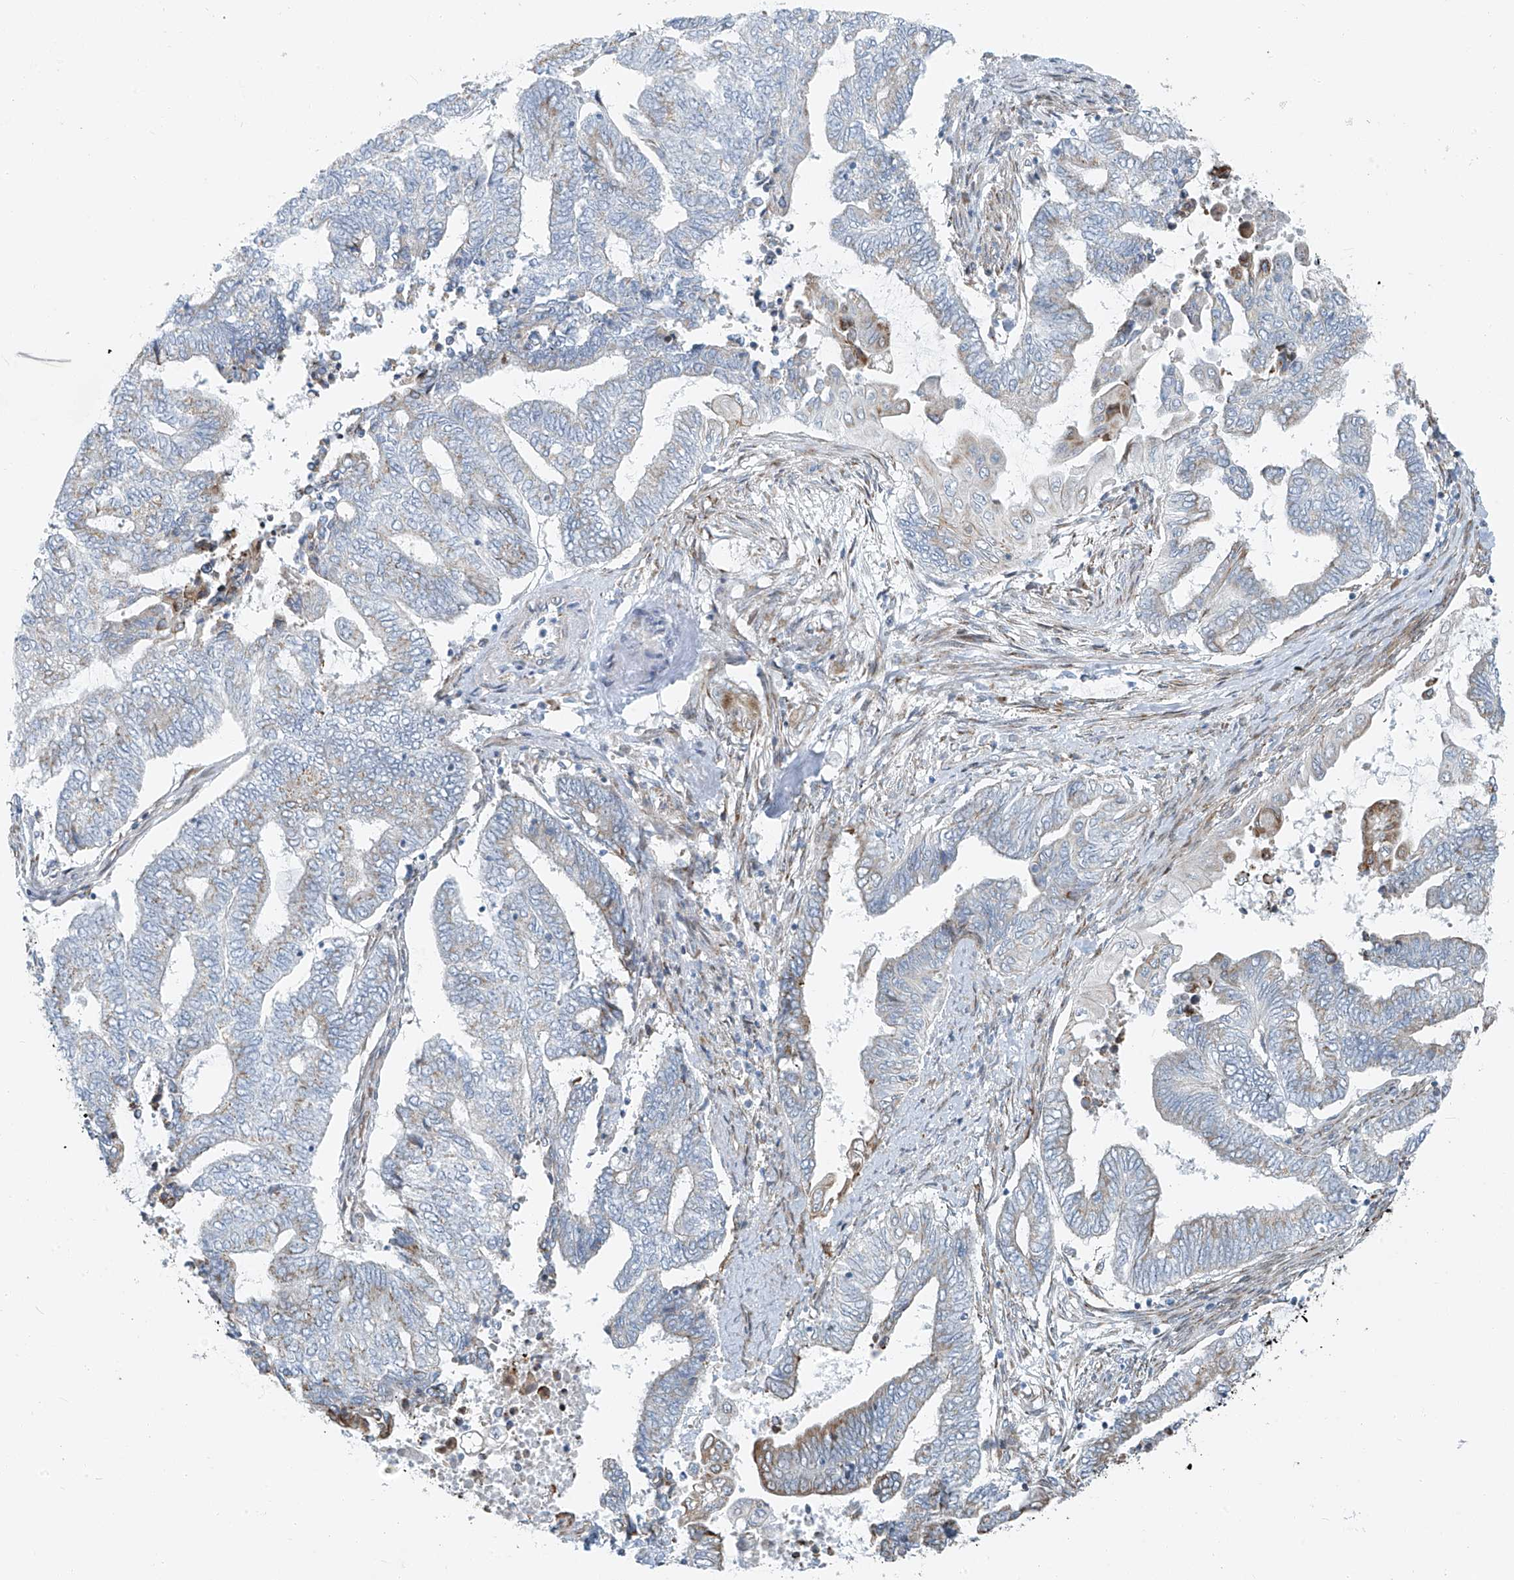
{"staining": {"intensity": "negative", "quantity": "none", "location": "none"}, "tissue": "endometrial cancer", "cell_type": "Tumor cells", "image_type": "cancer", "snomed": [{"axis": "morphology", "description": "Adenocarcinoma, NOS"}, {"axis": "topography", "description": "Uterus"}, {"axis": "topography", "description": "Endometrium"}], "caption": "High magnification brightfield microscopy of endometrial cancer stained with DAB (3,3'-diaminobenzidine) (brown) and counterstained with hematoxylin (blue): tumor cells show no significant expression.", "gene": "HIC2", "patient": {"sex": "female", "age": 70}}